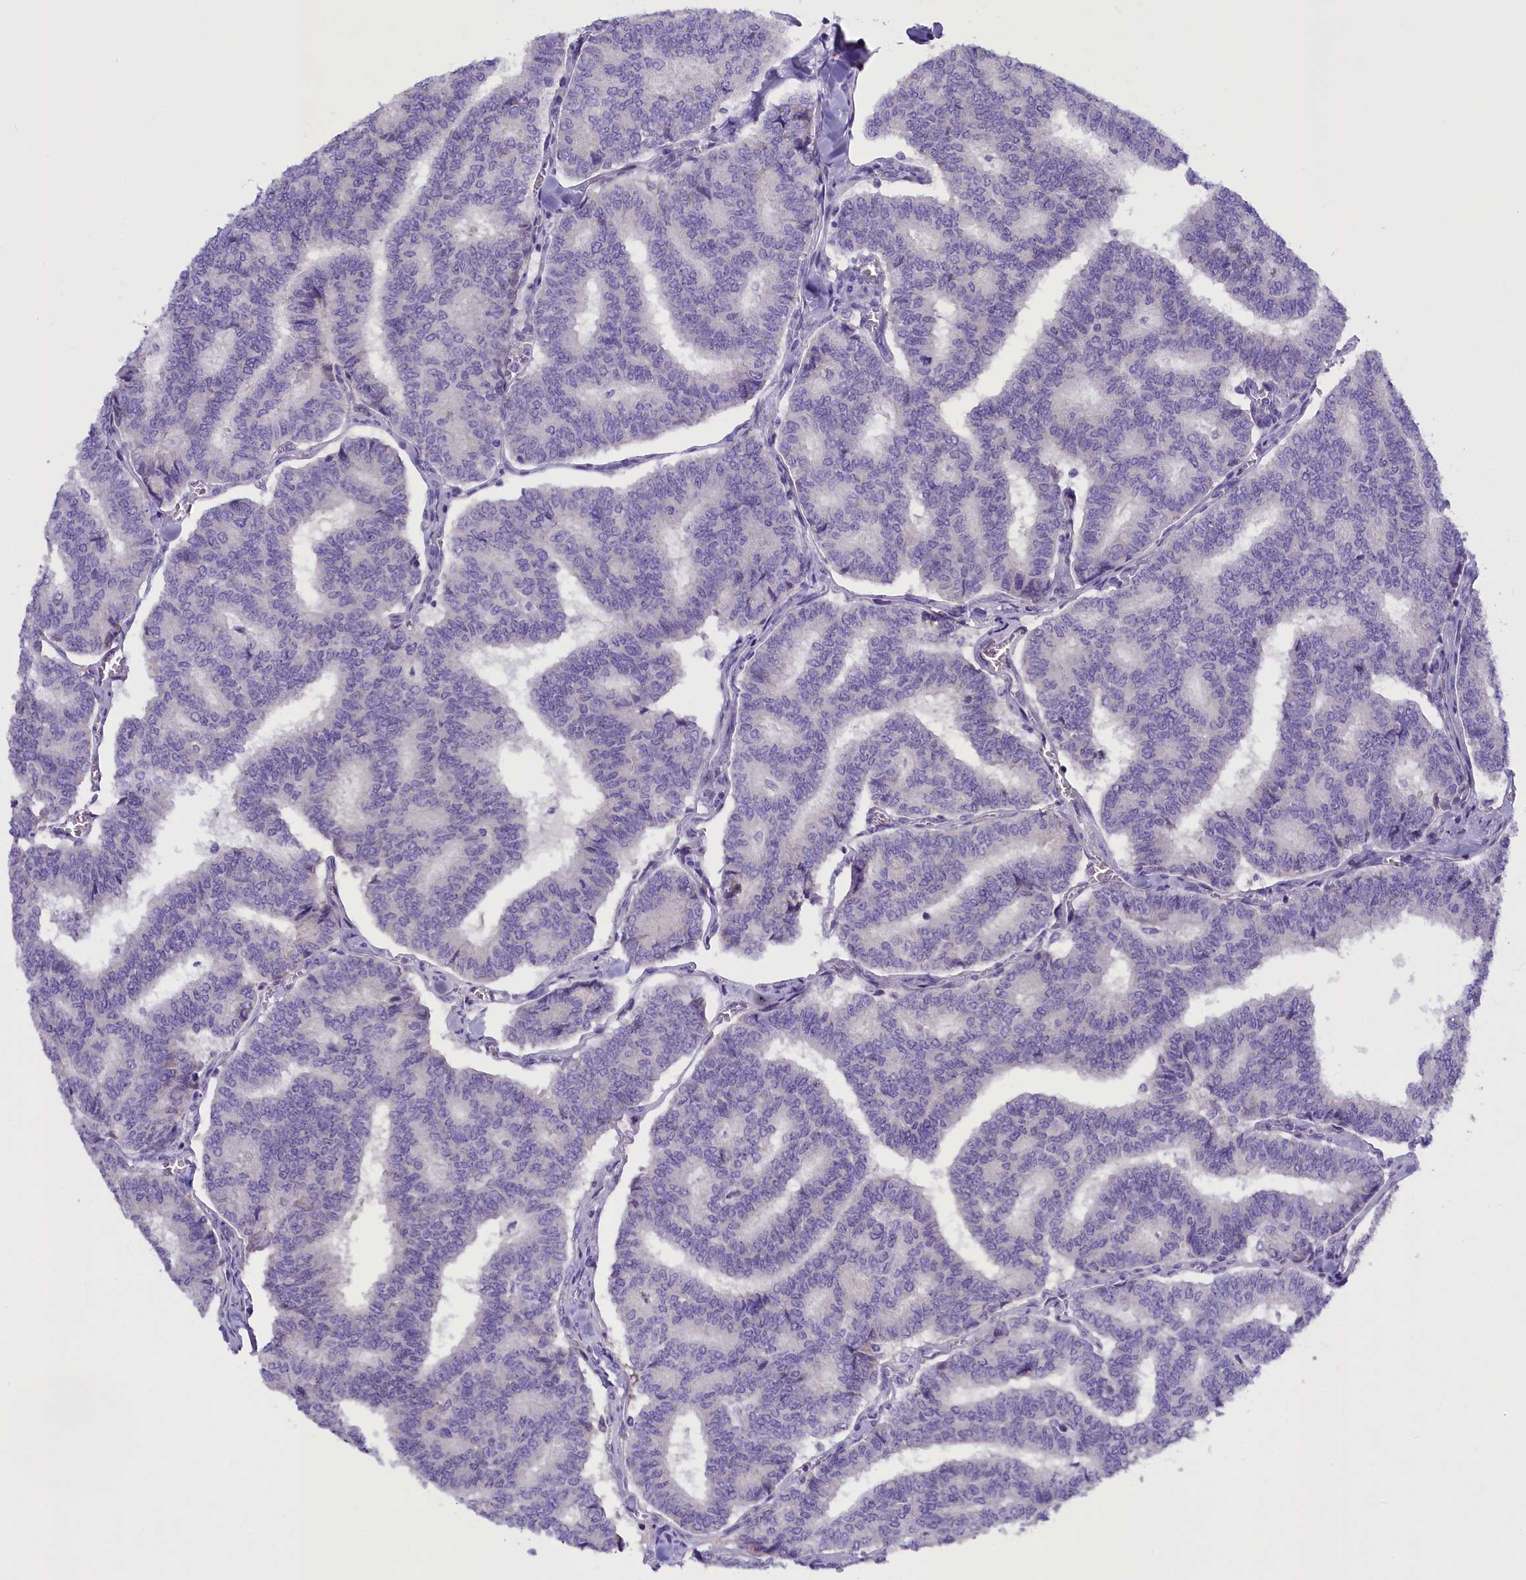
{"staining": {"intensity": "negative", "quantity": "none", "location": "none"}, "tissue": "thyroid cancer", "cell_type": "Tumor cells", "image_type": "cancer", "snomed": [{"axis": "morphology", "description": "Papillary adenocarcinoma, NOS"}, {"axis": "topography", "description": "Thyroid gland"}], "caption": "An image of thyroid papillary adenocarcinoma stained for a protein shows no brown staining in tumor cells.", "gene": "RTTN", "patient": {"sex": "female", "age": 35}}